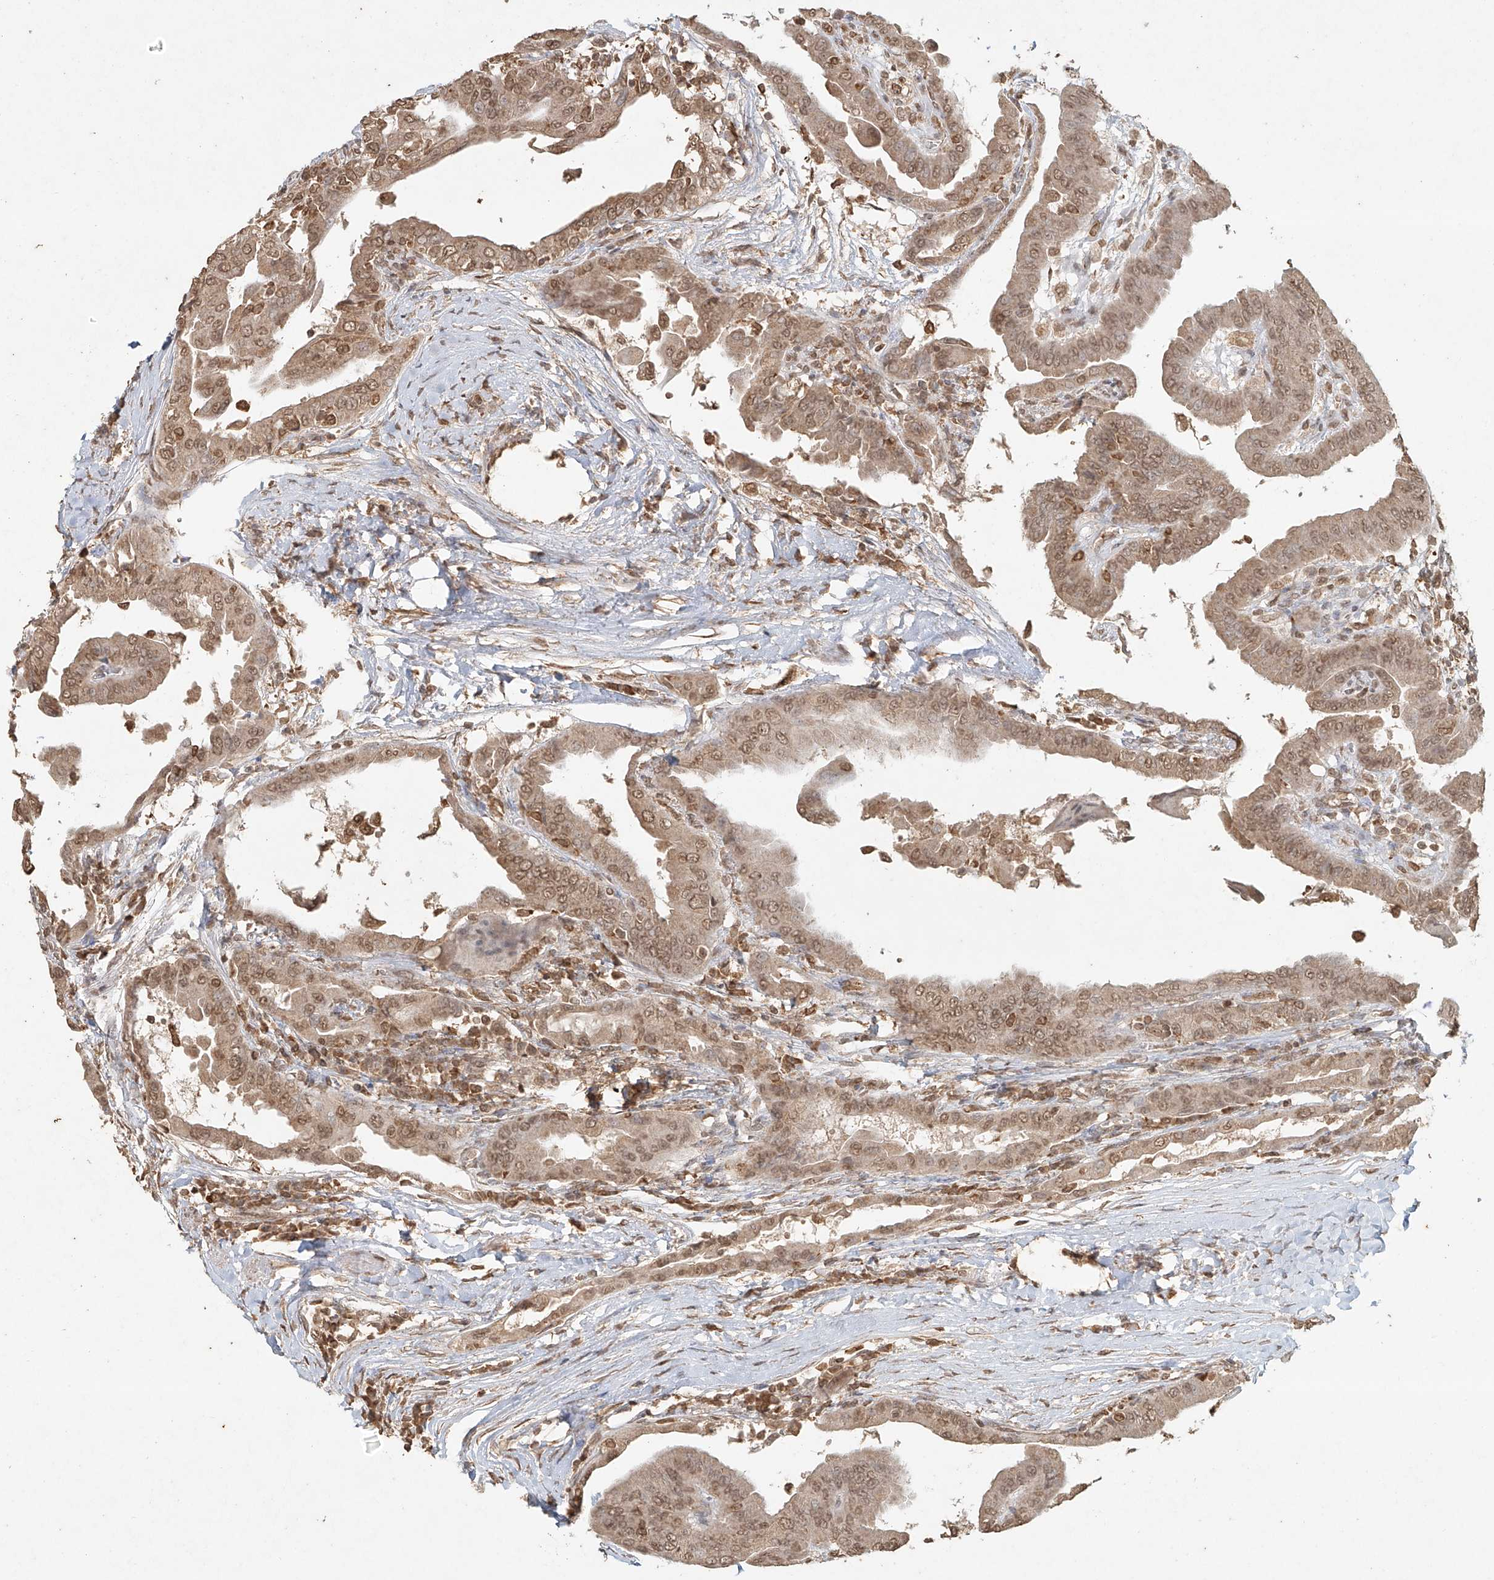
{"staining": {"intensity": "moderate", "quantity": ">75%", "location": "cytoplasmic/membranous,nuclear"}, "tissue": "thyroid cancer", "cell_type": "Tumor cells", "image_type": "cancer", "snomed": [{"axis": "morphology", "description": "Papillary adenocarcinoma, NOS"}, {"axis": "topography", "description": "Thyroid gland"}], "caption": "DAB immunohistochemical staining of thyroid cancer (papillary adenocarcinoma) reveals moderate cytoplasmic/membranous and nuclear protein expression in approximately >75% of tumor cells.", "gene": "TIGAR", "patient": {"sex": "male", "age": 33}}